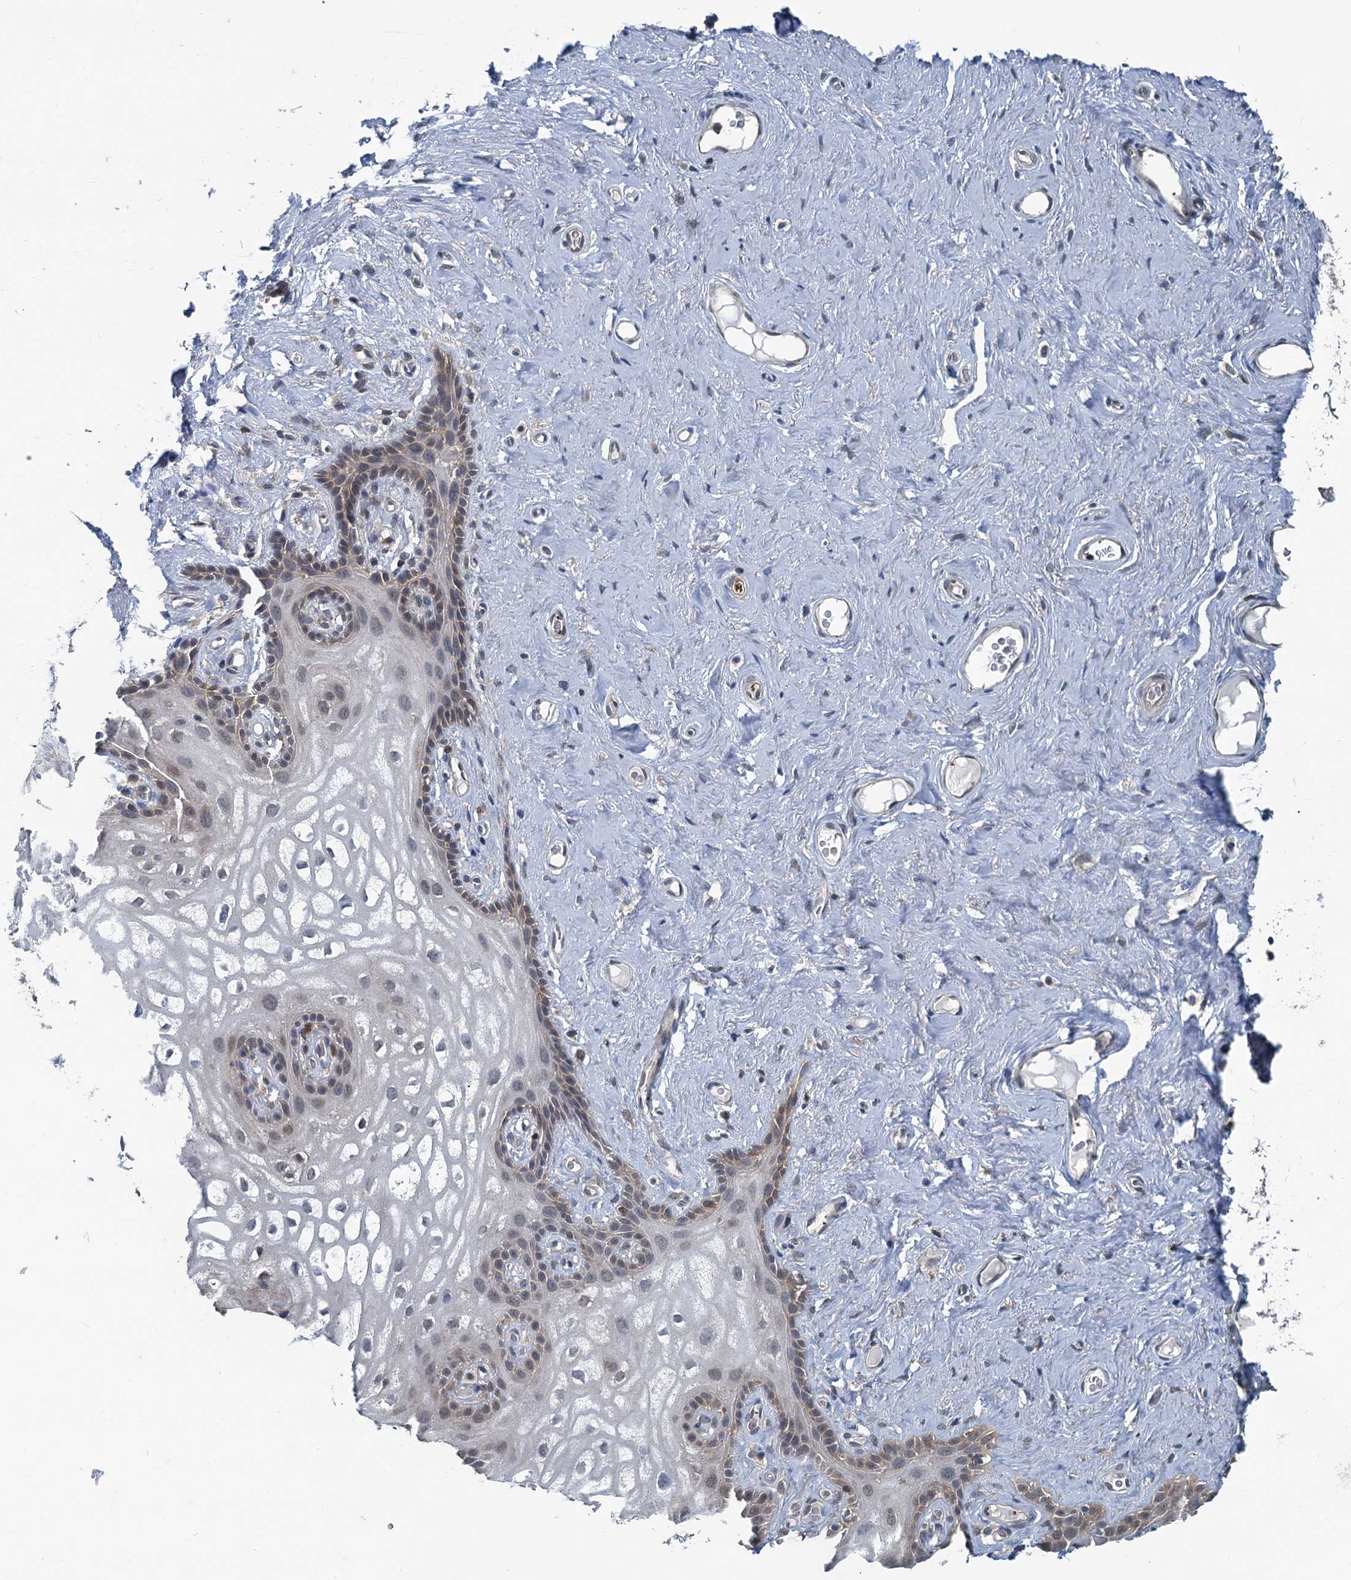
{"staining": {"intensity": "moderate", "quantity": "25%-75%", "location": "cytoplasmic/membranous,nuclear"}, "tissue": "vagina", "cell_type": "Squamous epithelial cells", "image_type": "normal", "snomed": [{"axis": "morphology", "description": "Normal tissue, NOS"}, {"axis": "topography", "description": "Vagina"}, {"axis": "topography", "description": "Peripheral nerve tissue"}], "caption": "Protein expression analysis of unremarkable vagina displays moderate cytoplasmic/membranous,nuclear expression in about 25%-75% of squamous epithelial cells.", "gene": "GCLM", "patient": {"sex": "female", "age": 71}}